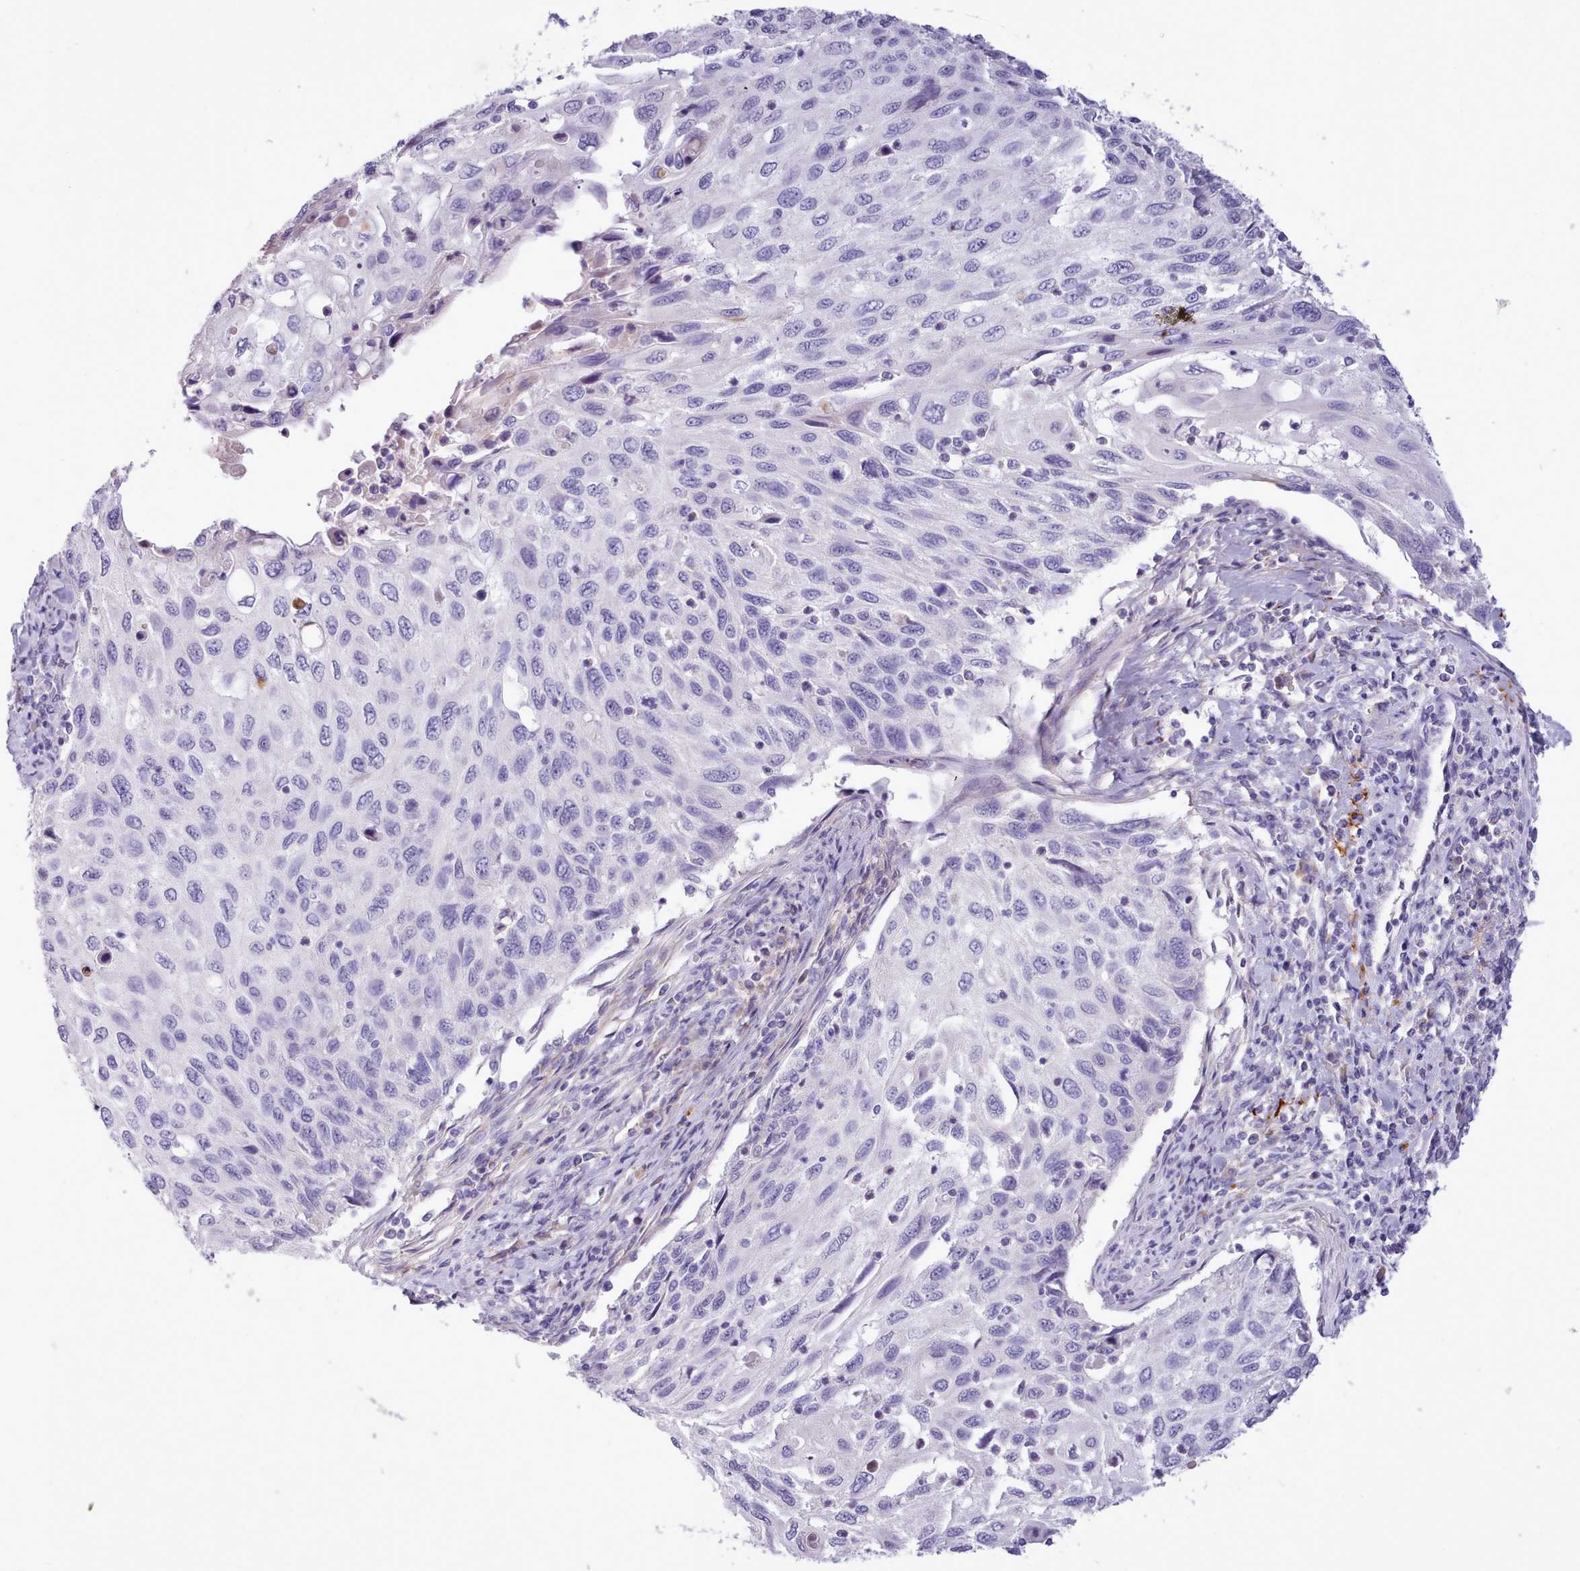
{"staining": {"intensity": "negative", "quantity": "none", "location": "none"}, "tissue": "cervical cancer", "cell_type": "Tumor cells", "image_type": "cancer", "snomed": [{"axis": "morphology", "description": "Squamous cell carcinoma, NOS"}, {"axis": "topography", "description": "Cervix"}], "caption": "IHC histopathology image of neoplastic tissue: cervical cancer (squamous cell carcinoma) stained with DAB exhibits no significant protein expression in tumor cells.", "gene": "CYP2A13", "patient": {"sex": "female", "age": 70}}